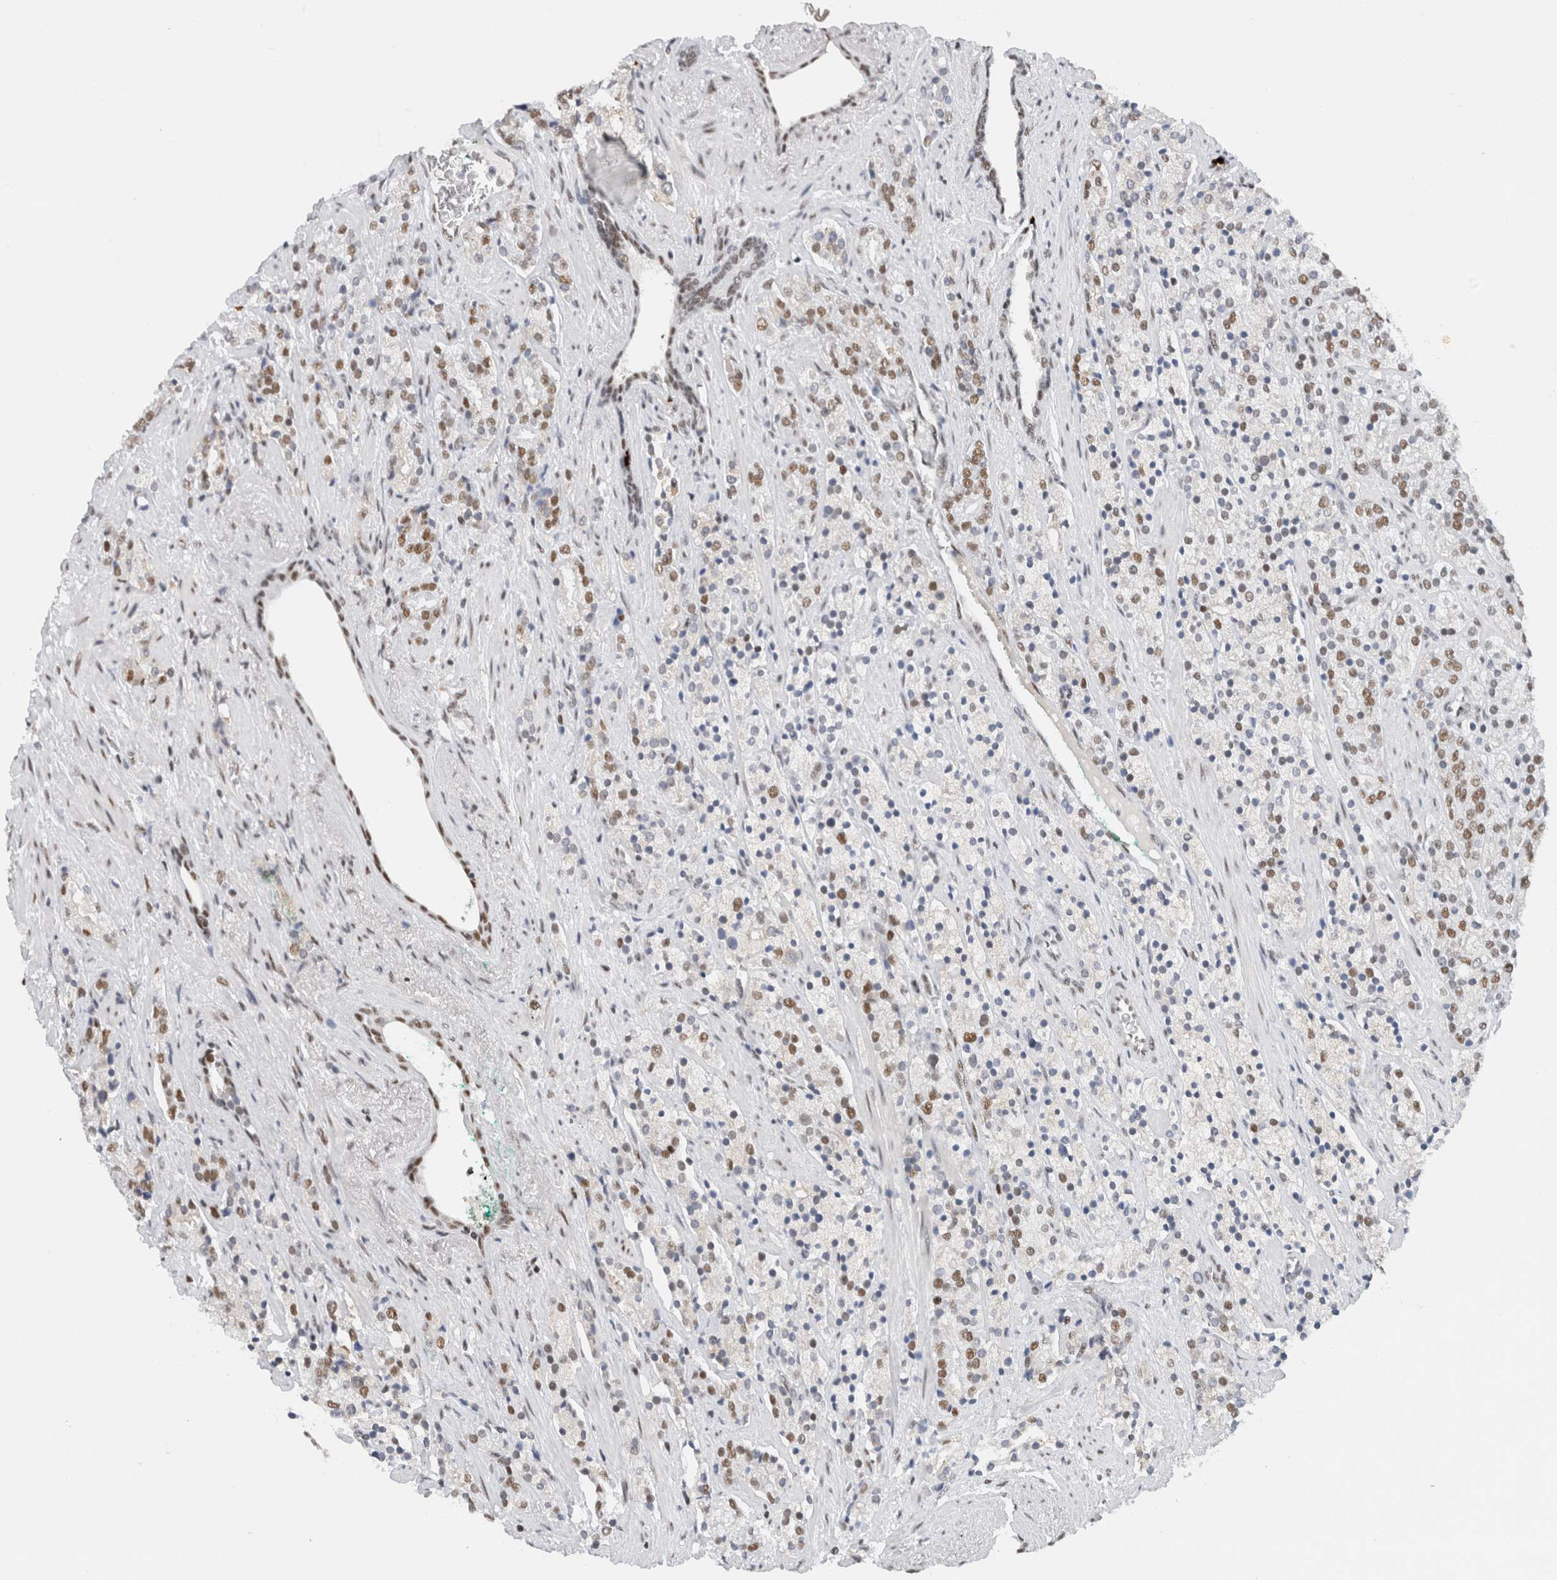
{"staining": {"intensity": "moderate", "quantity": "25%-75%", "location": "nuclear"}, "tissue": "prostate cancer", "cell_type": "Tumor cells", "image_type": "cancer", "snomed": [{"axis": "morphology", "description": "Adenocarcinoma, High grade"}, {"axis": "topography", "description": "Prostate"}], "caption": "This is an image of IHC staining of prostate adenocarcinoma (high-grade), which shows moderate positivity in the nuclear of tumor cells.", "gene": "COPS7A", "patient": {"sex": "male", "age": 71}}